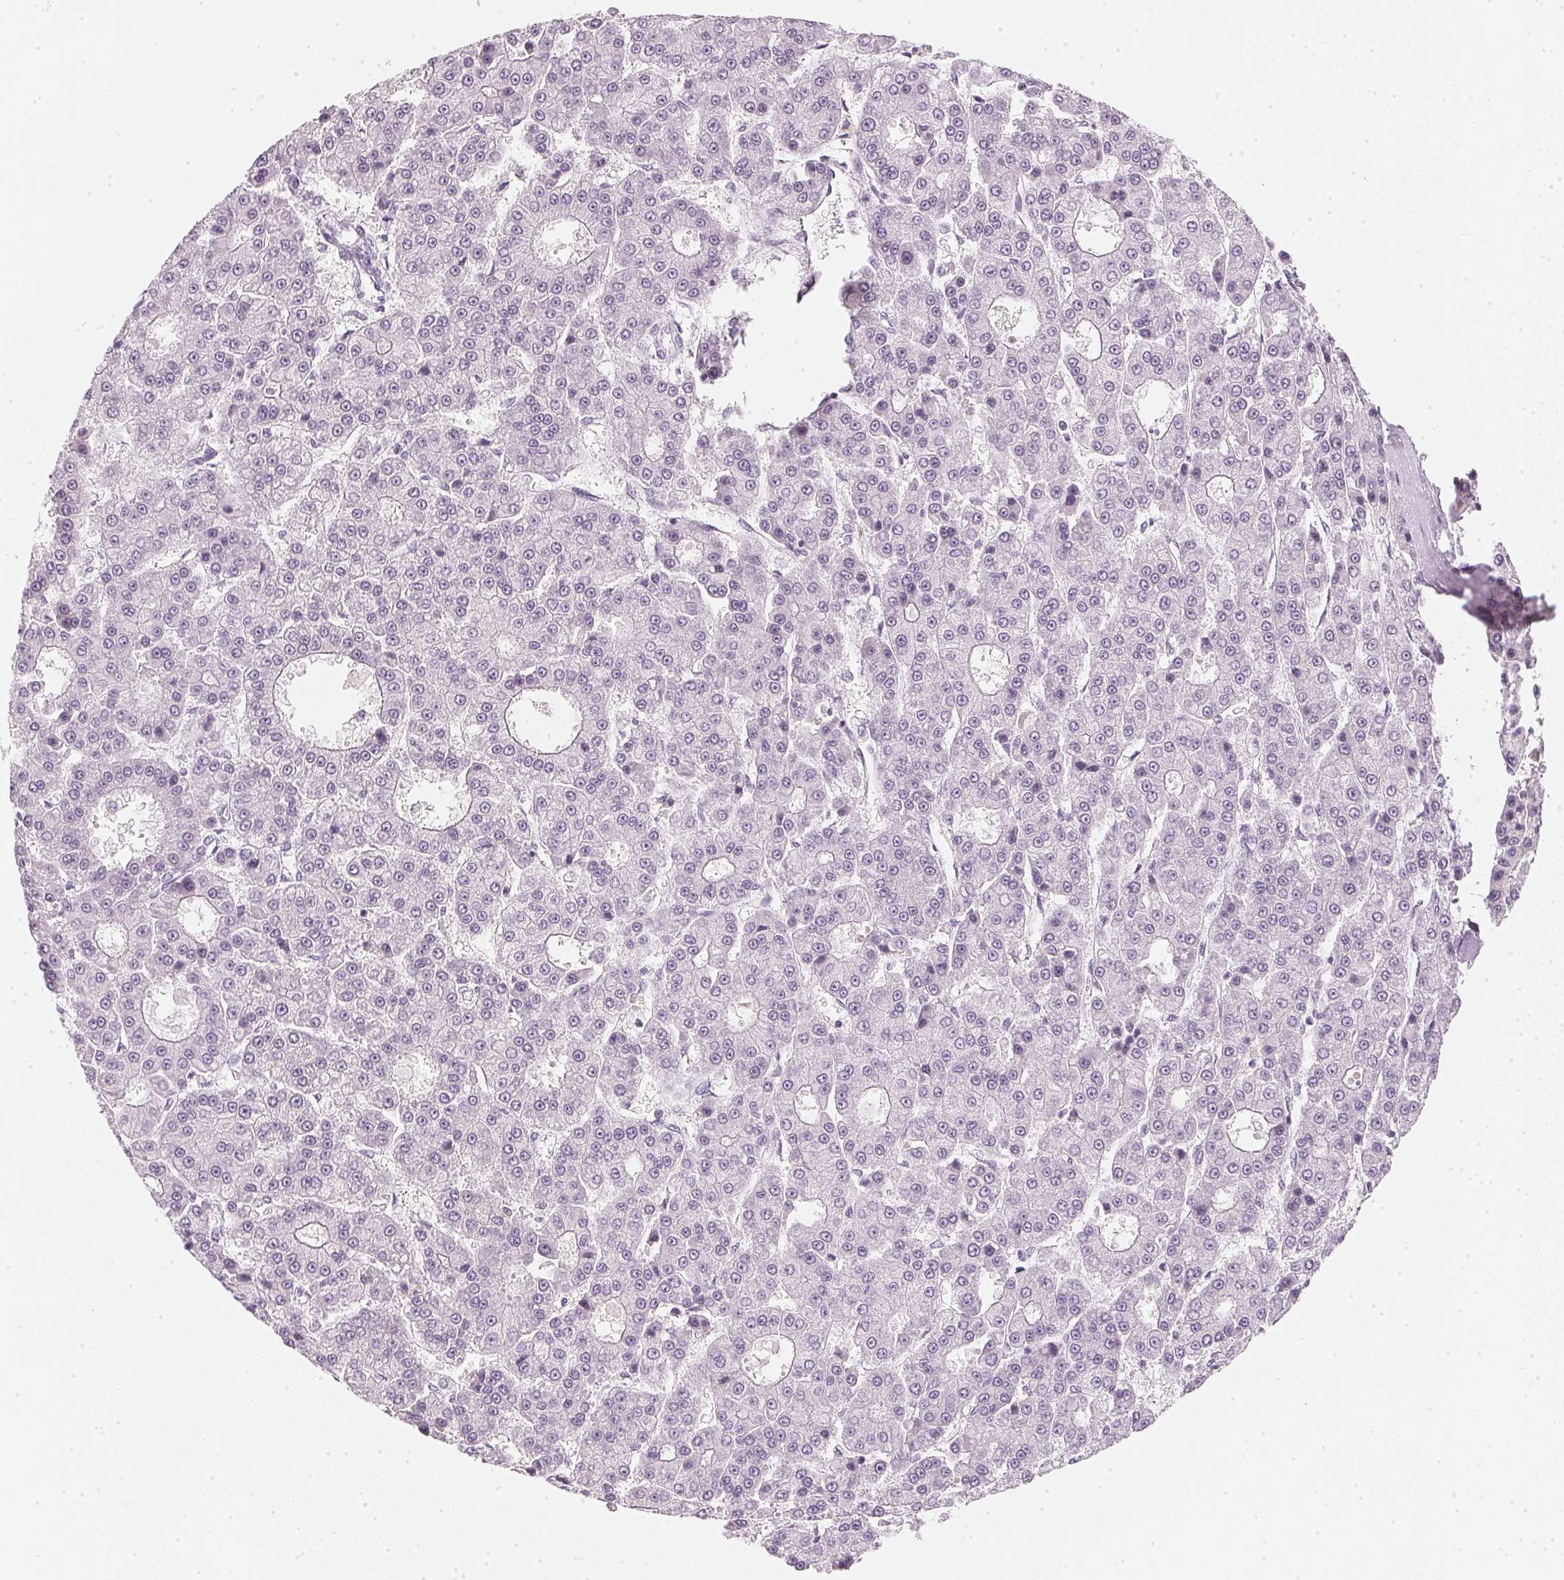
{"staining": {"intensity": "negative", "quantity": "none", "location": "none"}, "tissue": "liver cancer", "cell_type": "Tumor cells", "image_type": "cancer", "snomed": [{"axis": "morphology", "description": "Carcinoma, Hepatocellular, NOS"}, {"axis": "topography", "description": "Liver"}], "caption": "Immunohistochemistry of liver cancer (hepatocellular carcinoma) demonstrates no expression in tumor cells.", "gene": "CHST4", "patient": {"sex": "male", "age": 70}}